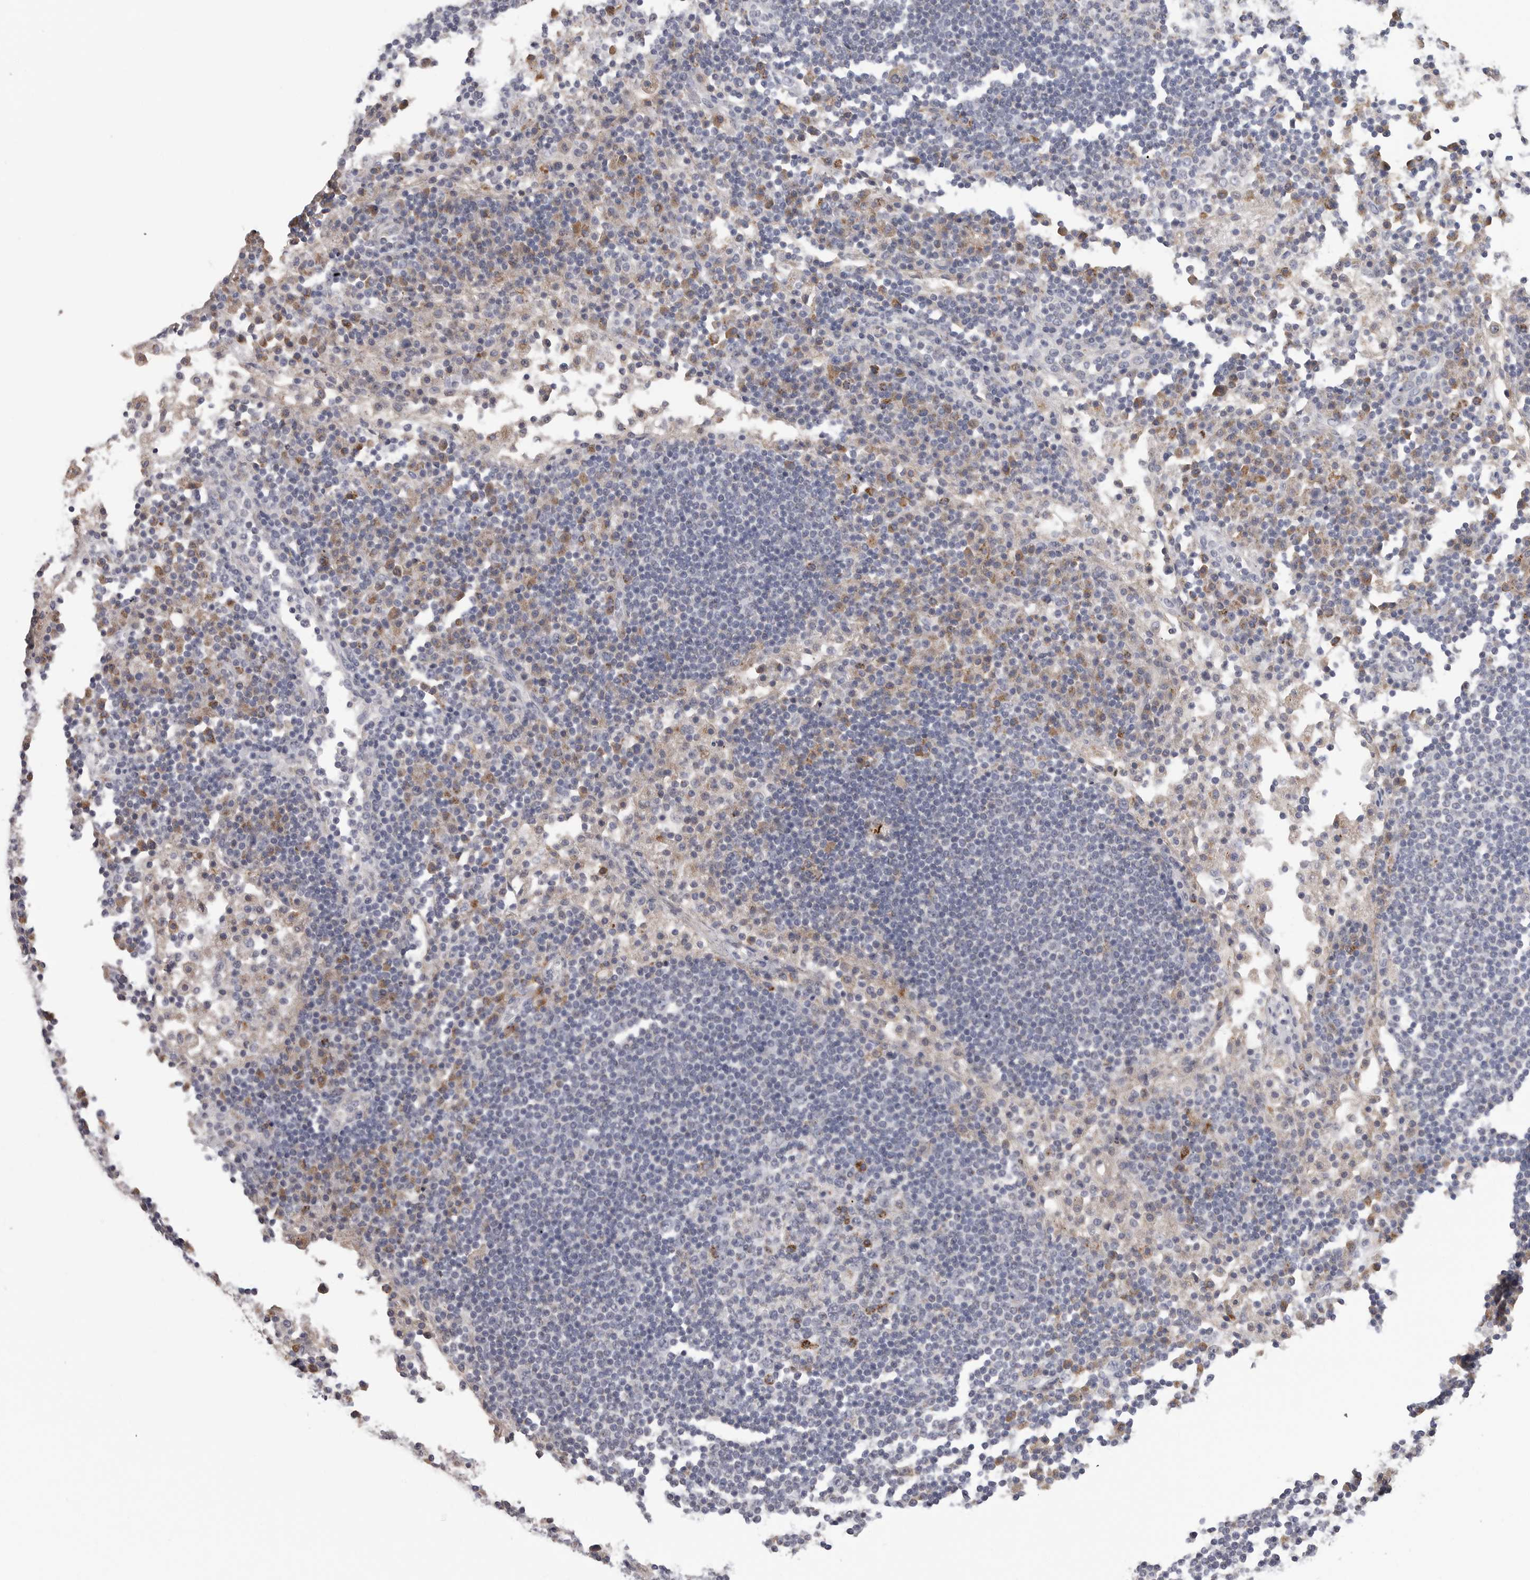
{"staining": {"intensity": "moderate", "quantity": "<25%", "location": "cytoplasmic/membranous"}, "tissue": "lymph node", "cell_type": "Germinal center cells", "image_type": "normal", "snomed": [{"axis": "morphology", "description": "Normal tissue, NOS"}, {"axis": "topography", "description": "Lymph node"}], "caption": "DAB immunohistochemical staining of unremarkable human lymph node exhibits moderate cytoplasmic/membranous protein positivity in approximately <25% of germinal center cells. (DAB (3,3'-diaminobenzidine) IHC with brightfield microscopy, high magnification).", "gene": "SDC3", "patient": {"sex": "female", "age": 53}}